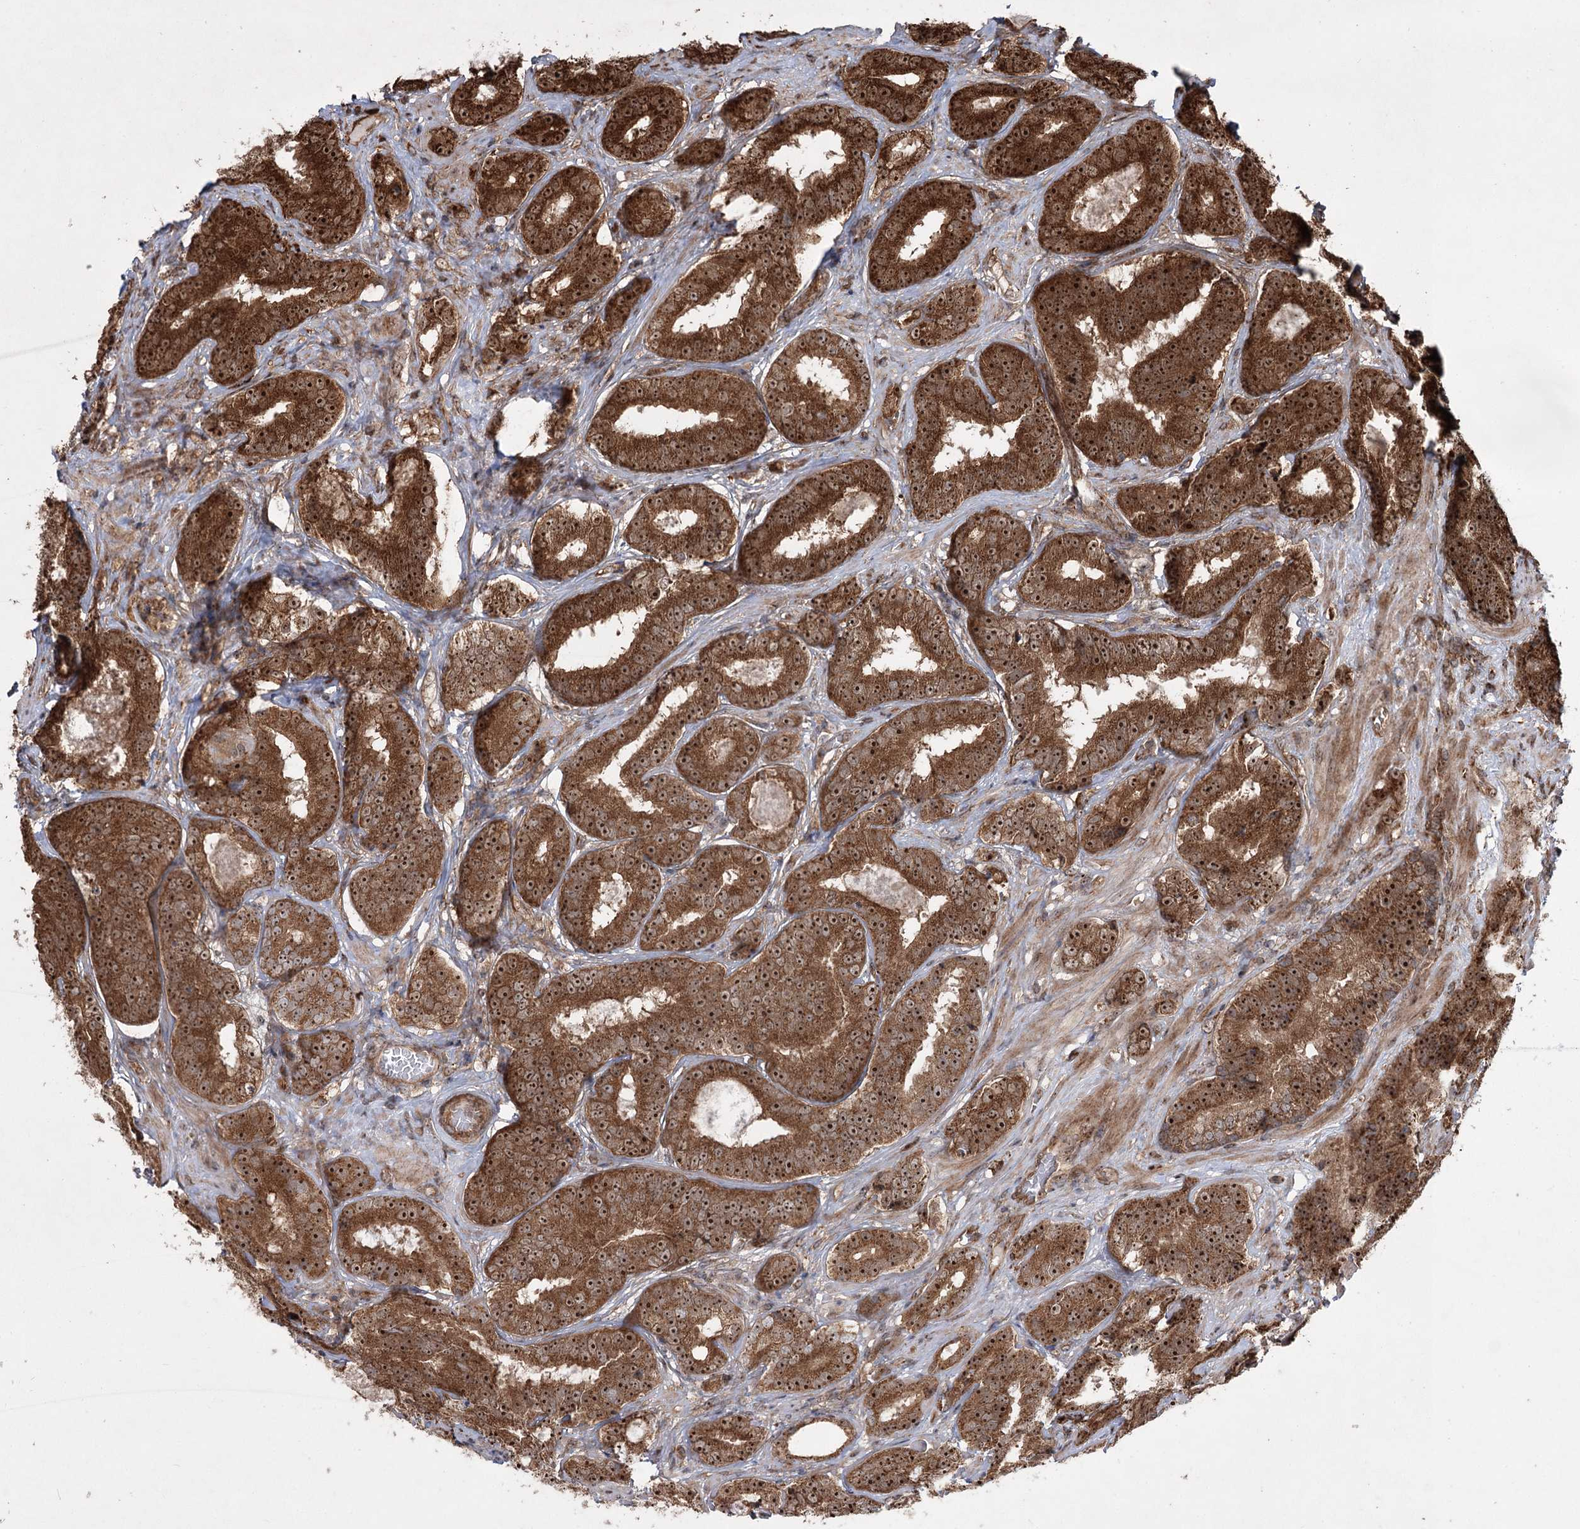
{"staining": {"intensity": "strong", "quantity": ">75%", "location": "cytoplasmic/membranous,nuclear"}, "tissue": "prostate cancer", "cell_type": "Tumor cells", "image_type": "cancer", "snomed": [{"axis": "morphology", "description": "Adenocarcinoma, High grade"}, {"axis": "topography", "description": "Prostate"}], "caption": "The immunohistochemical stain labels strong cytoplasmic/membranous and nuclear positivity in tumor cells of prostate cancer (adenocarcinoma (high-grade)) tissue.", "gene": "SERINC5", "patient": {"sex": "male", "age": 57}}